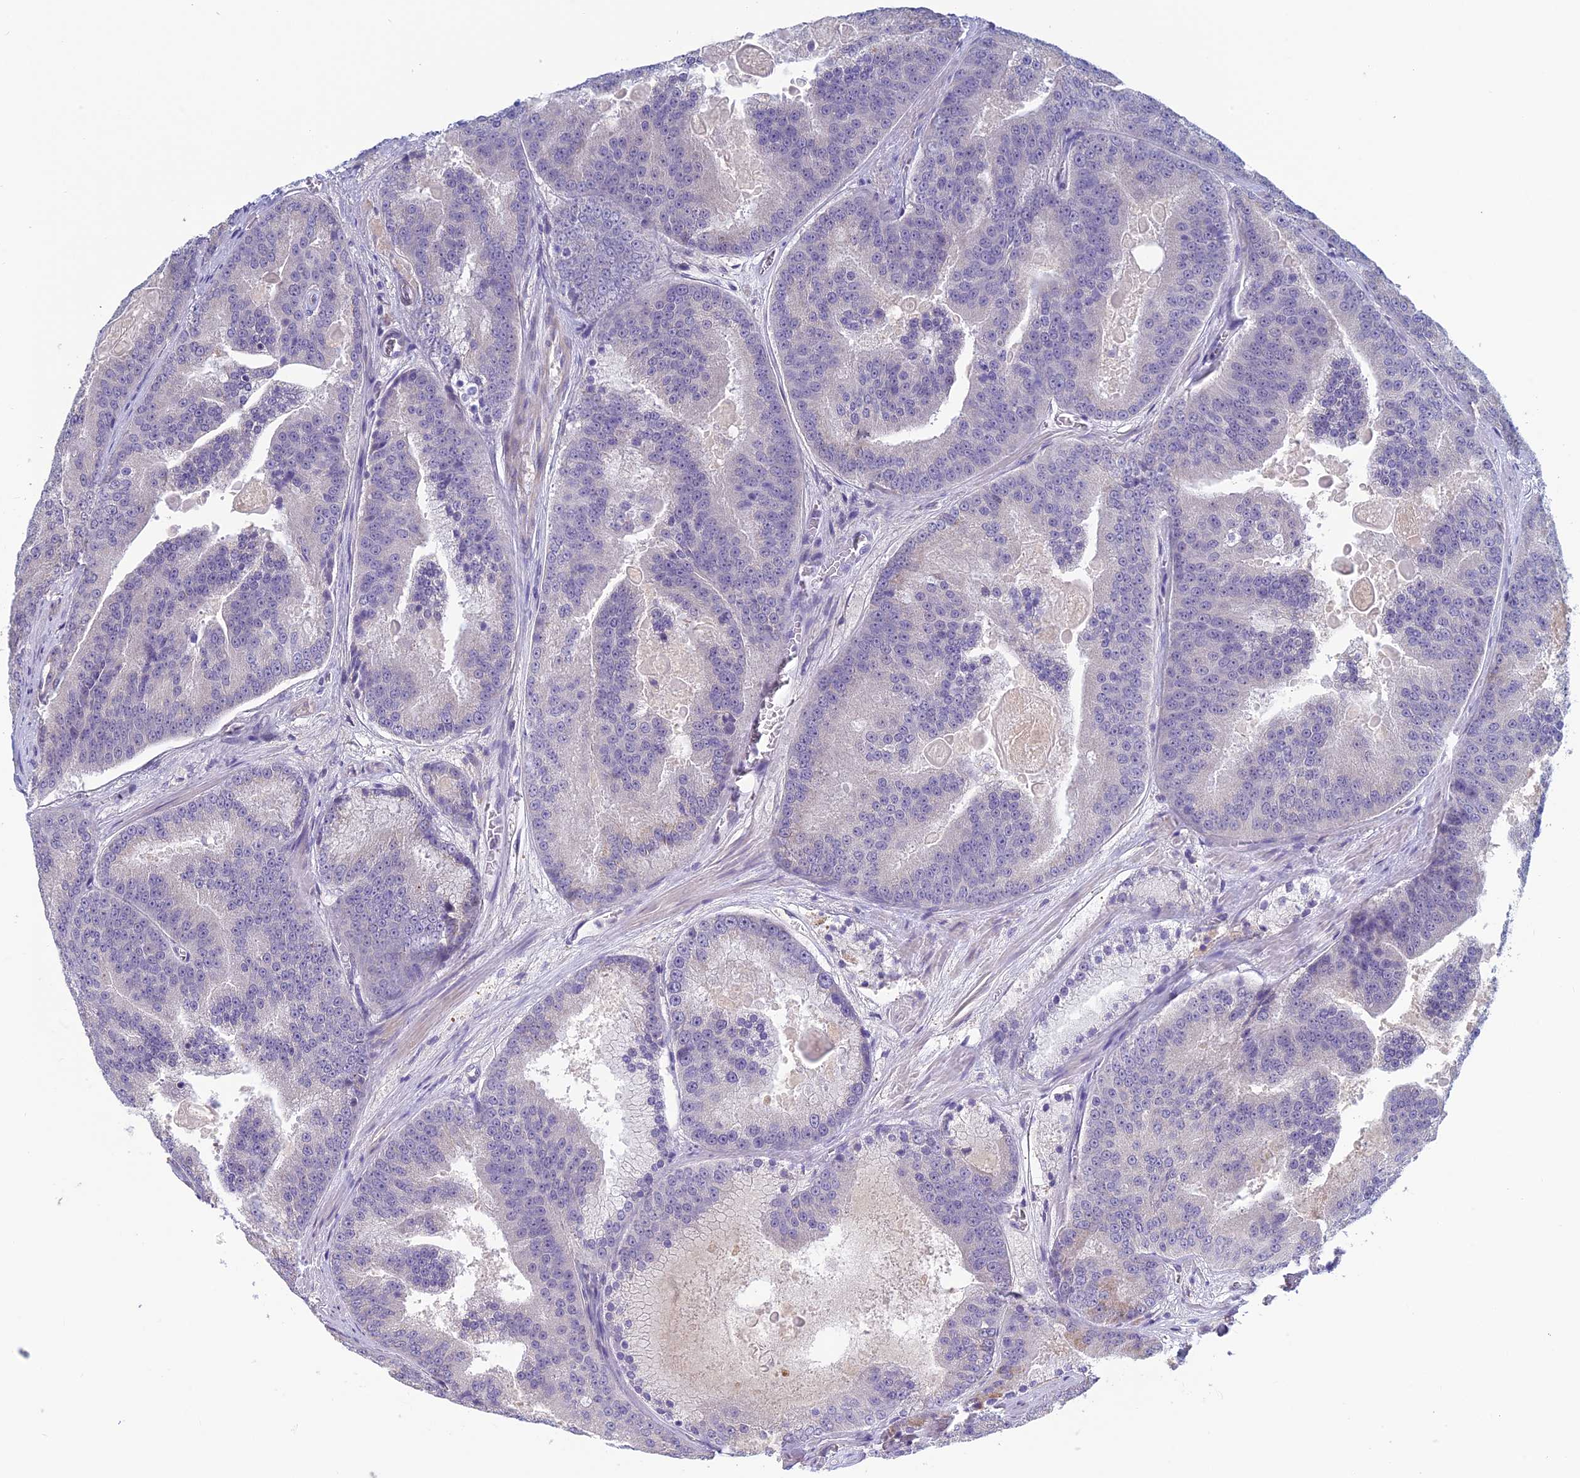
{"staining": {"intensity": "negative", "quantity": "none", "location": "none"}, "tissue": "prostate cancer", "cell_type": "Tumor cells", "image_type": "cancer", "snomed": [{"axis": "morphology", "description": "Adenocarcinoma, High grade"}, {"axis": "topography", "description": "Prostate"}], "caption": "Human adenocarcinoma (high-grade) (prostate) stained for a protein using immunohistochemistry displays no staining in tumor cells.", "gene": "HECA", "patient": {"sex": "male", "age": 61}}